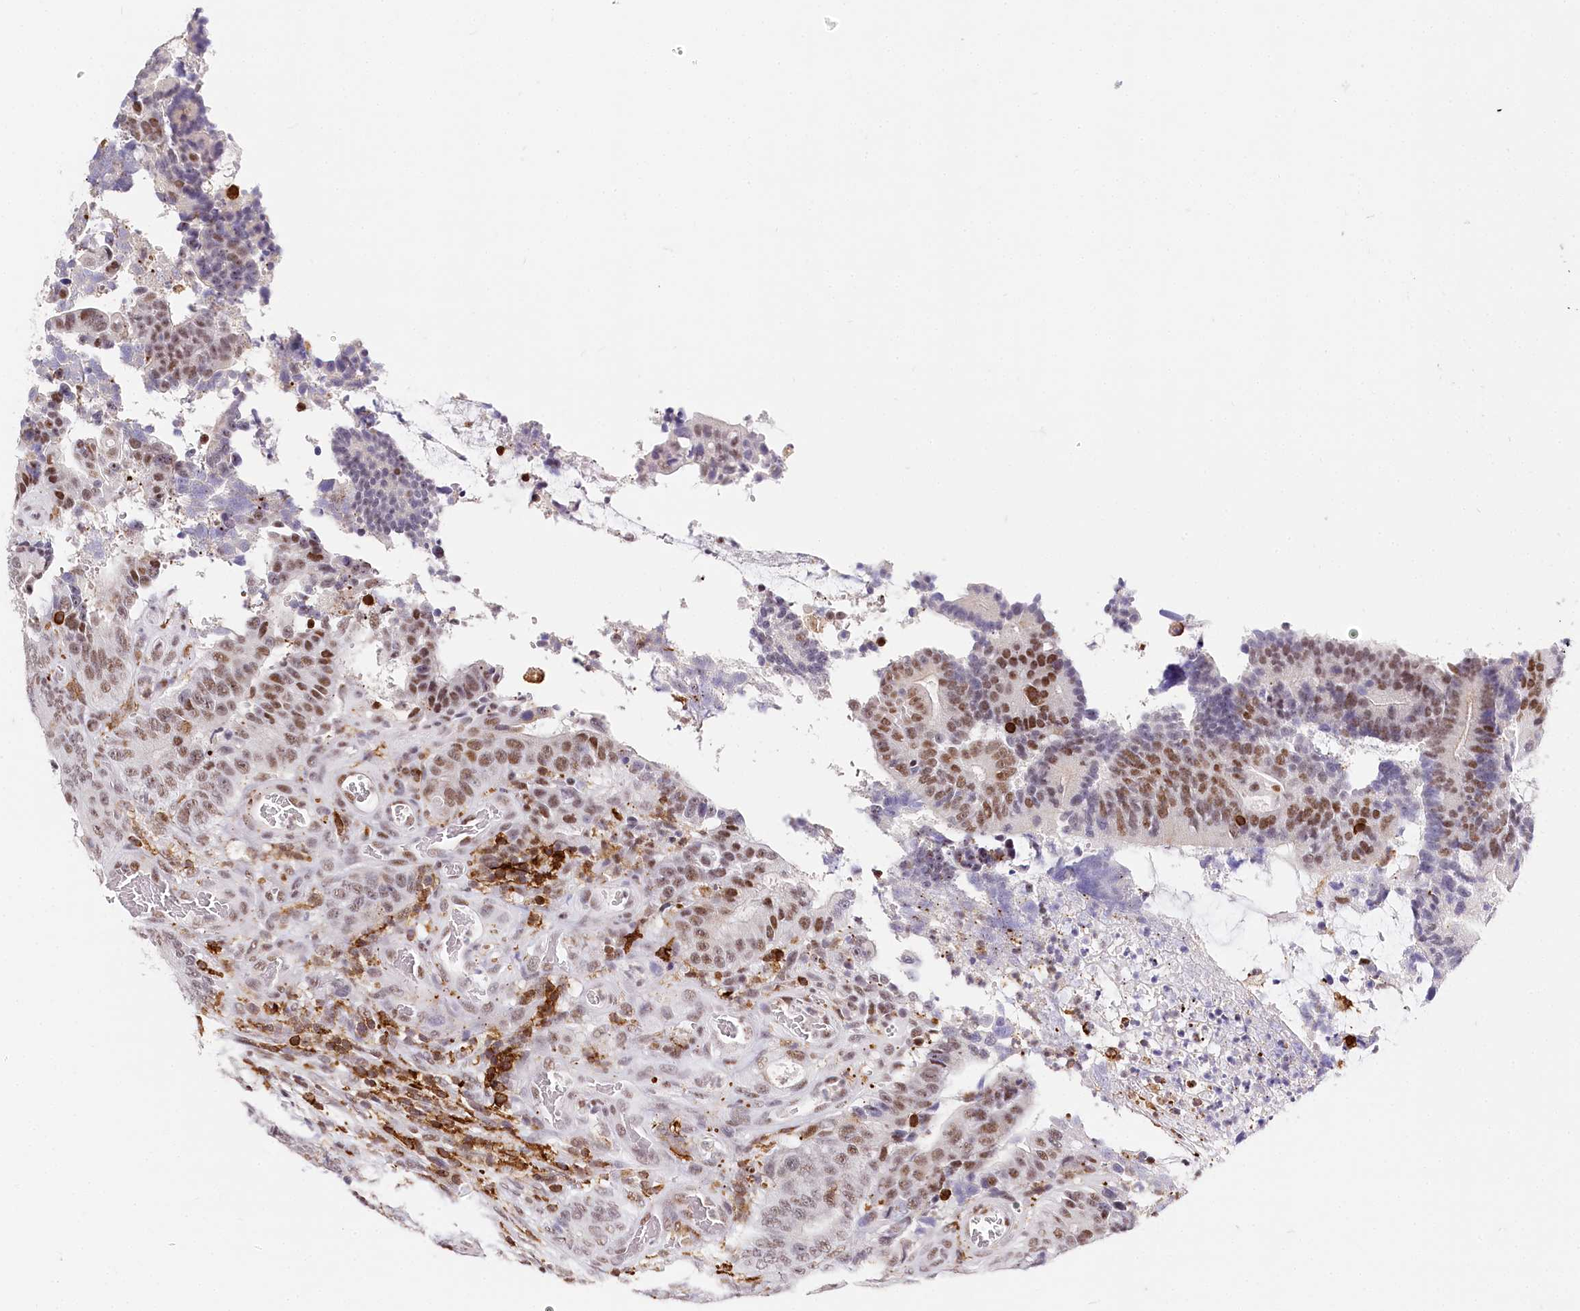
{"staining": {"intensity": "moderate", "quantity": ">75%", "location": "nuclear"}, "tissue": "colorectal cancer", "cell_type": "Tumor cells", "image_type": "cancer", "snomed": [{"axis": "morphology", "description": "Adenocarcinoma, NOS"}, {"axis": "topography", "description": "Colon"}], "caption": "Immunohistochemistry photomicrograph of neoplastic tissue: human colorectal cancer stained using immunohistochemistry (IHC) exhibits medium levels of moderate protein expression localized specifically in the nuclear of tumor cells, appearing as a nuclear brown color.", "gene": "BARD1", "patient": {"sex": "male", "age": 83}}